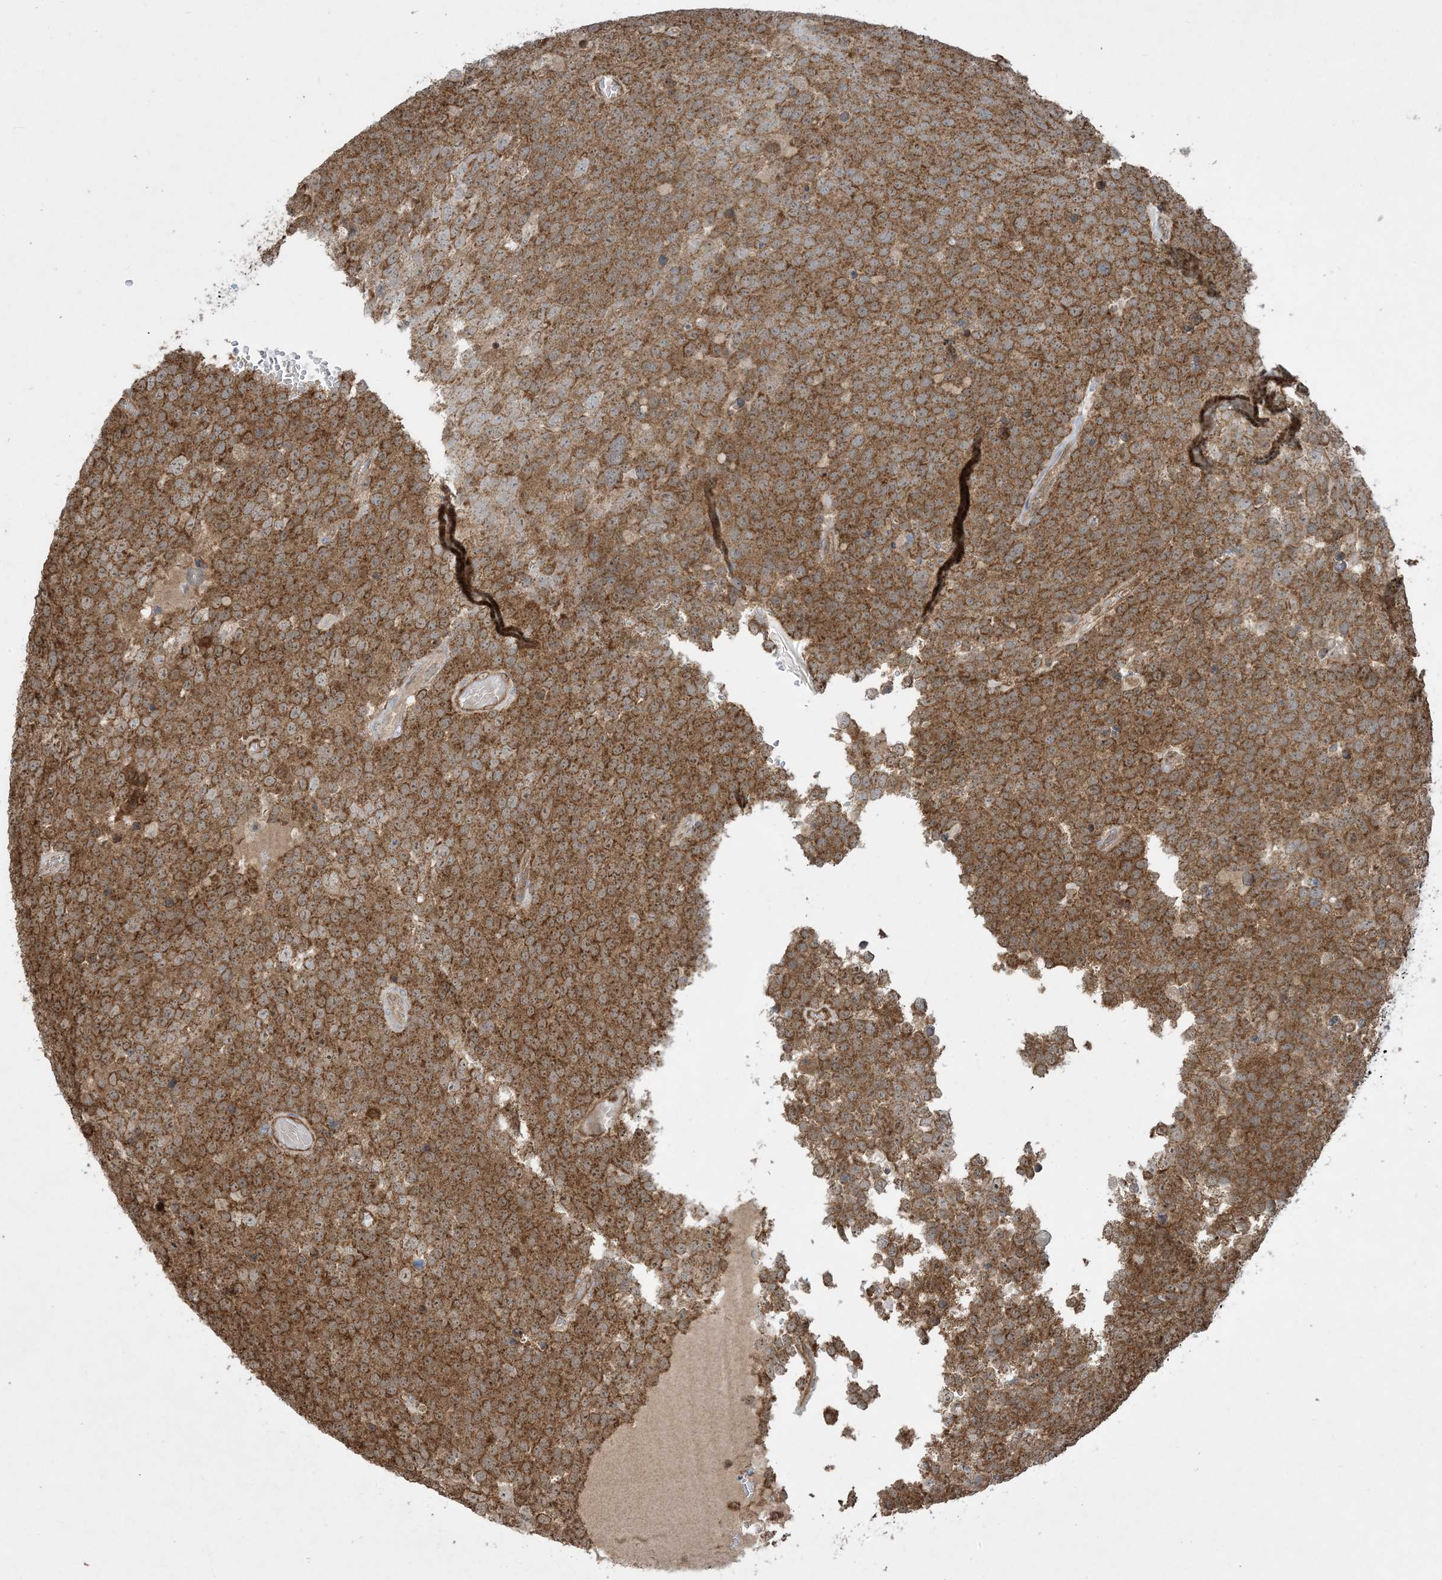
{"staining": {"intensity": "moderate", "quantity": ">75%", "location": "cytoplasmic/membranous"}, "tissue": "testis cancer", "cell_type": "Tumor cells", "image_type": "cancer", "snomed": [{"axis": "morphology", "description": "Seminoma, NOS"}, {"axis": "topography", "description": "Testis"}], "caption": "Immunohistochemistry (IHC) (DAB (3,3'-diaminobenzidine)) staining of human testis cancer (seminoma) demonstrates moderate cytoplasmic/membranous protein expression in about >75% of tumor cells. Nuclei are stained in blue.", "gene": "PPM1F", "patient": {"sex": "male", "age": 71}}